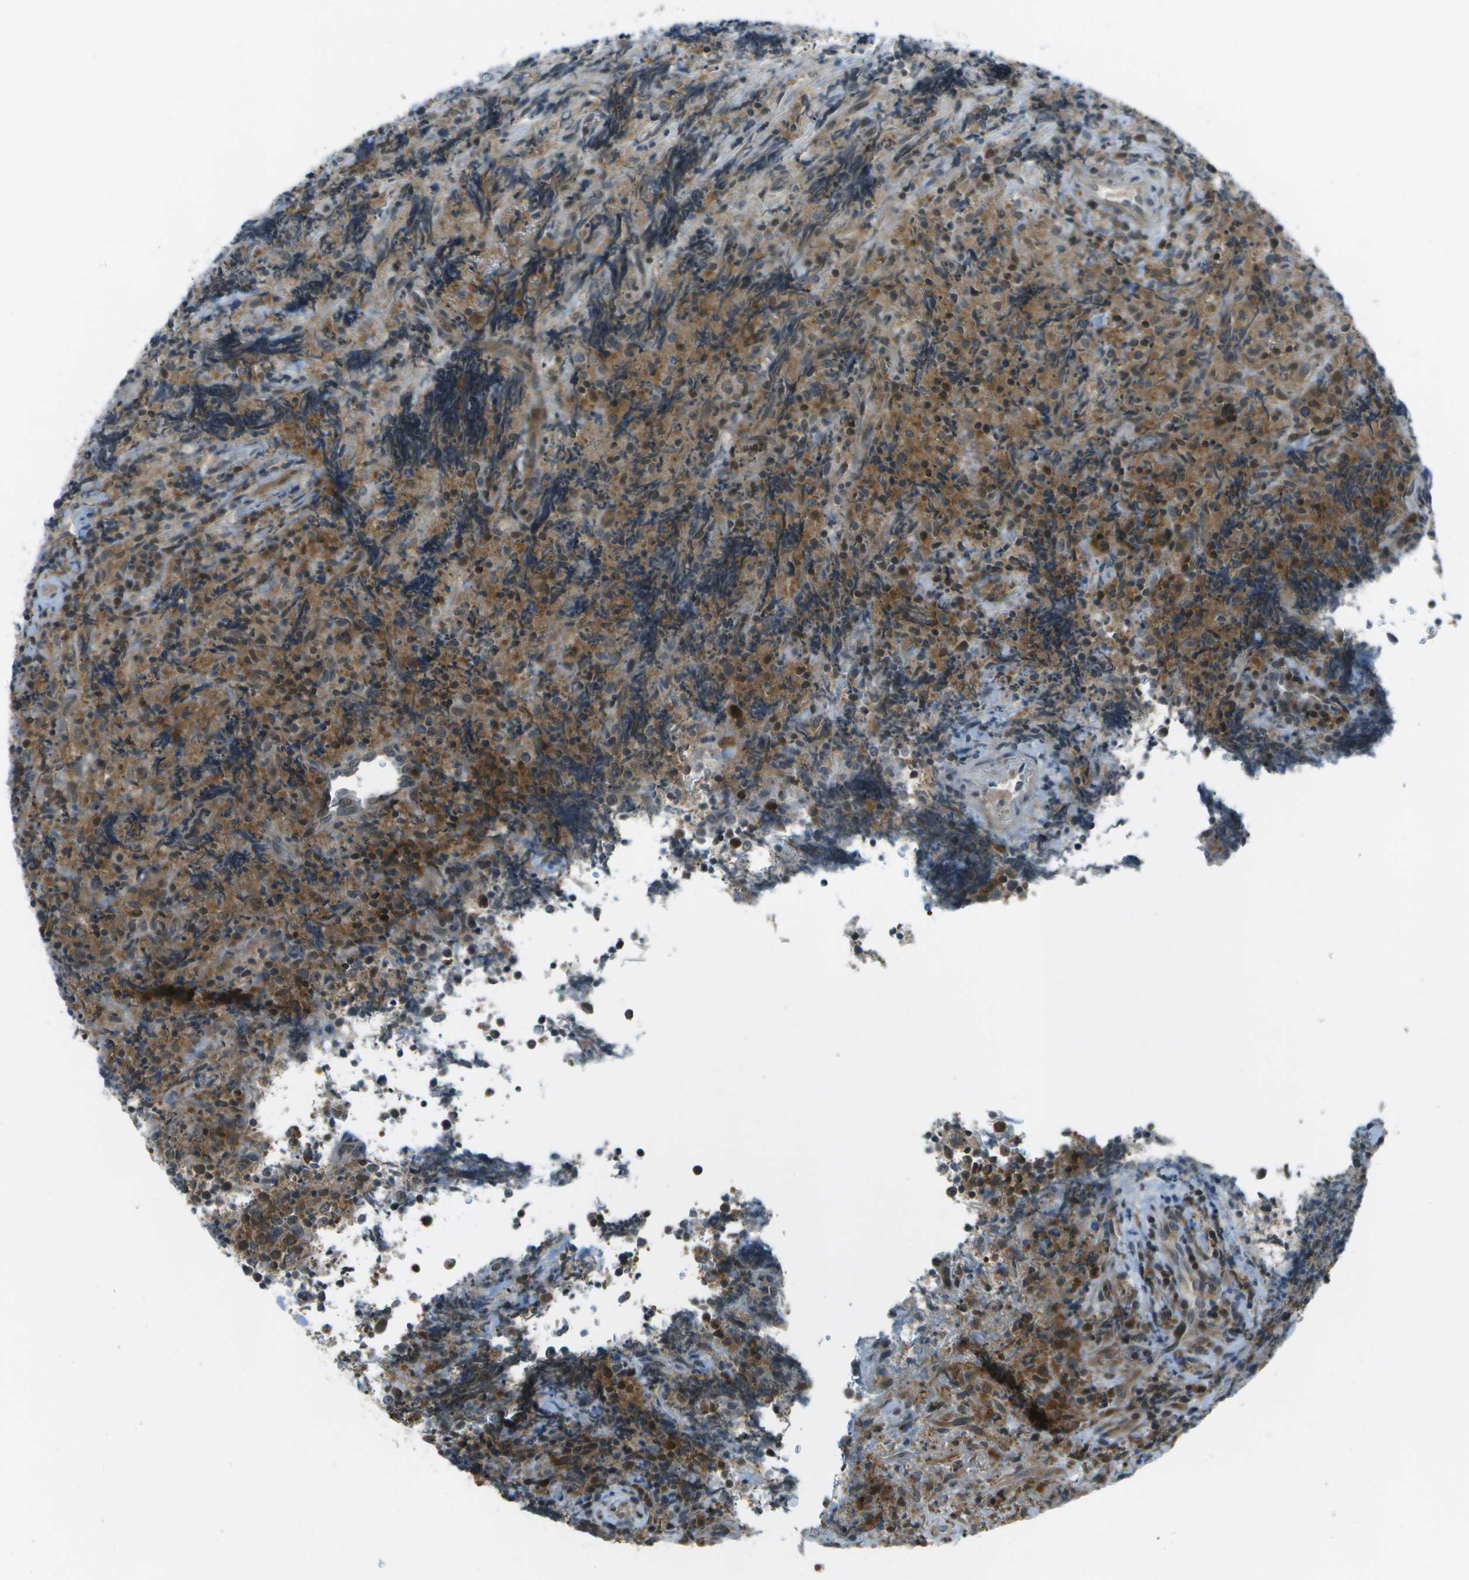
{"staining": {"intensity": "weak", "quantity": ">75%", "location": "cytoplasmic/membranous,nuclear"}, "tissue": "lymphoma", "cell_type": "Tumor cells", "image_type": "cancer", "snomed": [{"axis": "morphology", "description": "Malignant lymphoma, non-Hodgkin's type, High grade"}, {"axis": "topography", "description": "Tonsil"}], "caption": "There is low levels of weak cytoplasmic/membranous and nuclear expression in tumor cells of lymphoma, as demonstrated by immunohistochemical staining (brown color).", "gene": "TMEM19", "patient": {"sex": "female", "age": 36}}